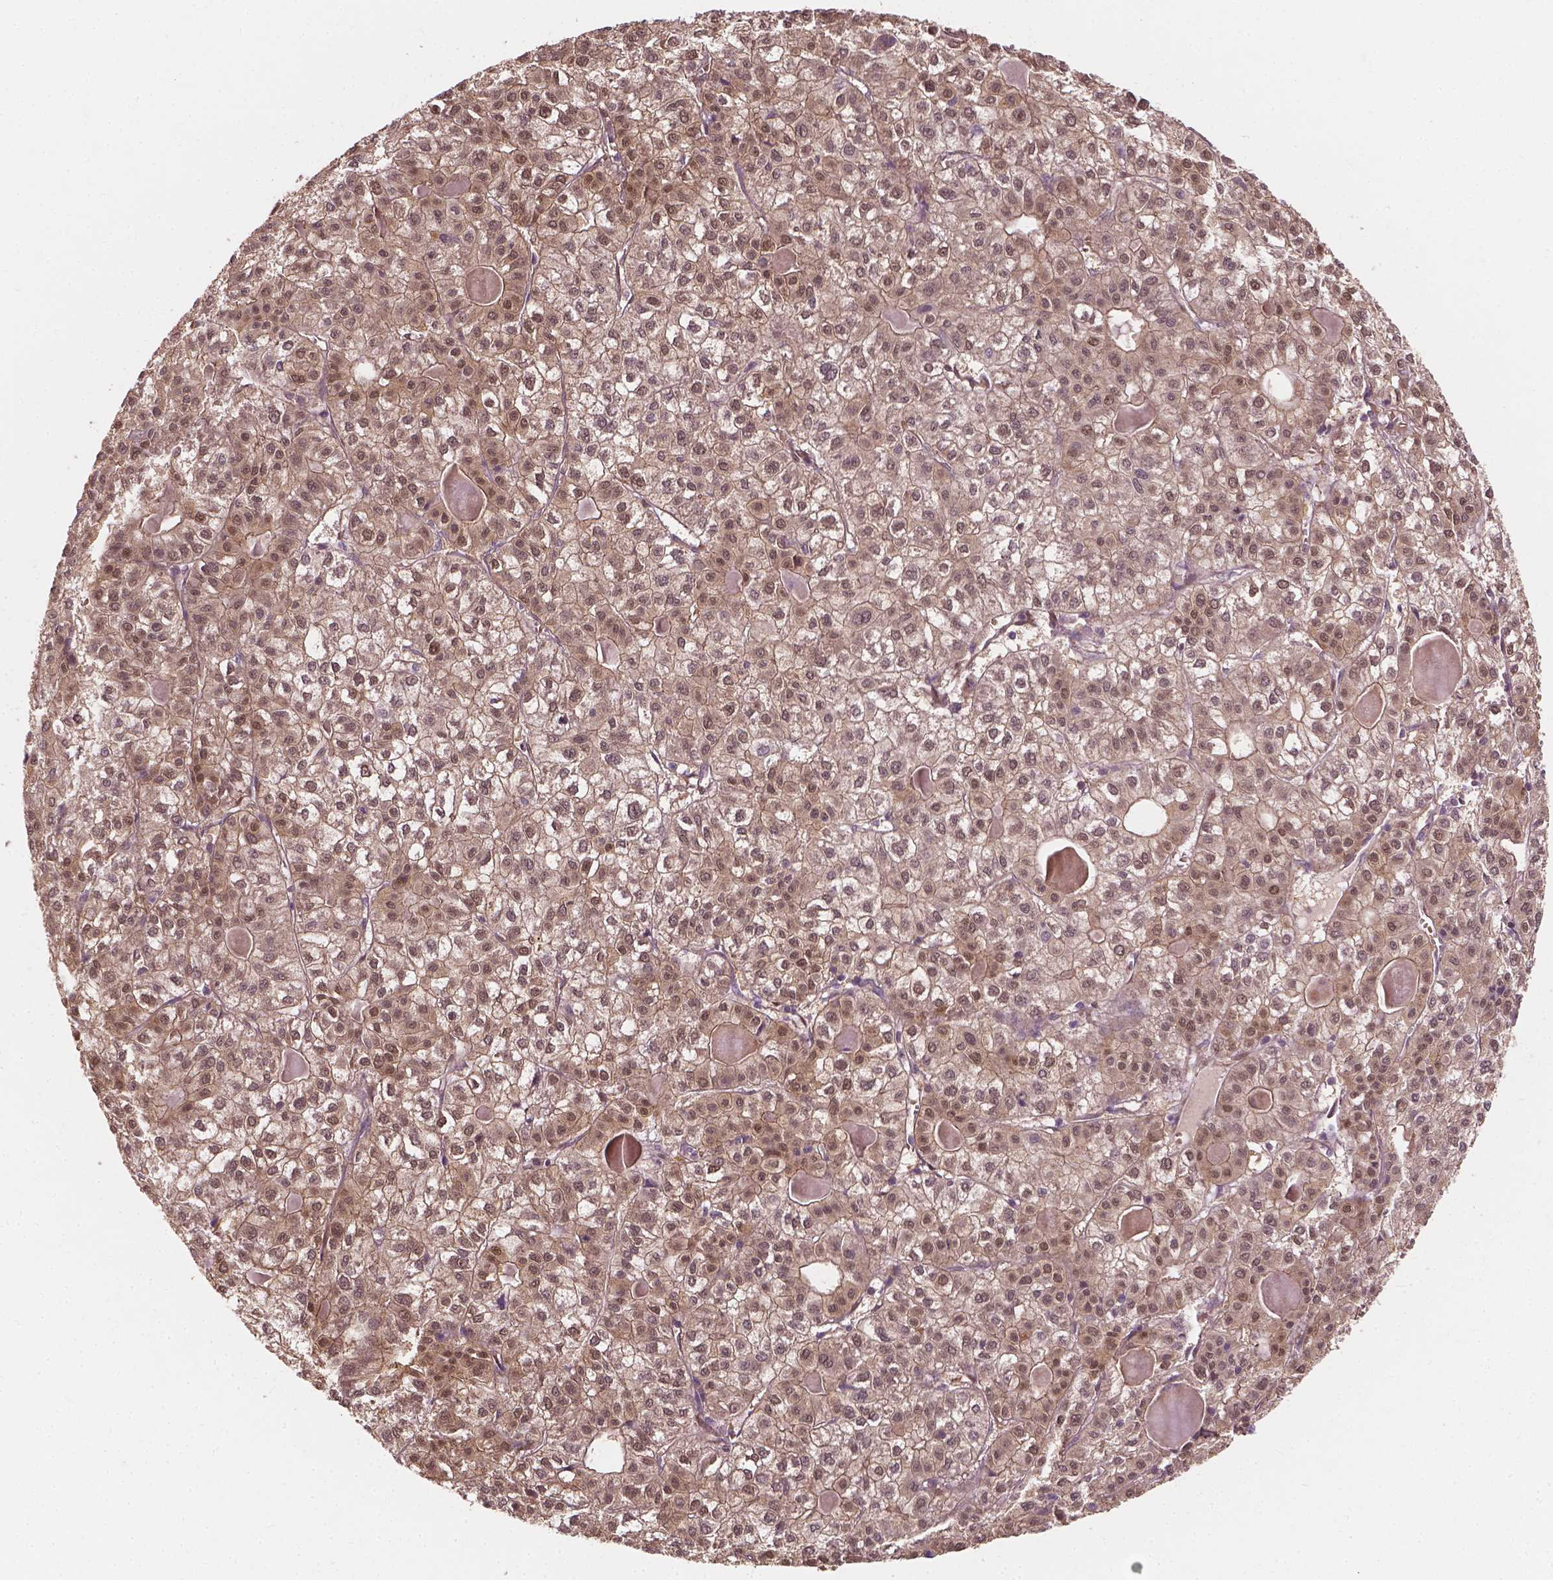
{"staining": {"intensity": "weak", "quantity": ">75%", "location": "cytoplasmic/membranous,nuclear"}, "tissue": "liver cancer", "cell_type": "Tumor cells", "image_type": "cancer", "snomed": [{"axis": "morphology", "description": "Carcinoma, Hepatocellular, NOS"}, {"axis": "topography", "description": "Liver"}], "caption": "This image demonstrates immunohistochemistry (IHC) staining of liver cancer, with low weak cytoplasmic/membranous and nuclear positivity in about >75% of tumor cells.", "gene": "YAP1", "patient": {"sex": "female", "age": 43}}